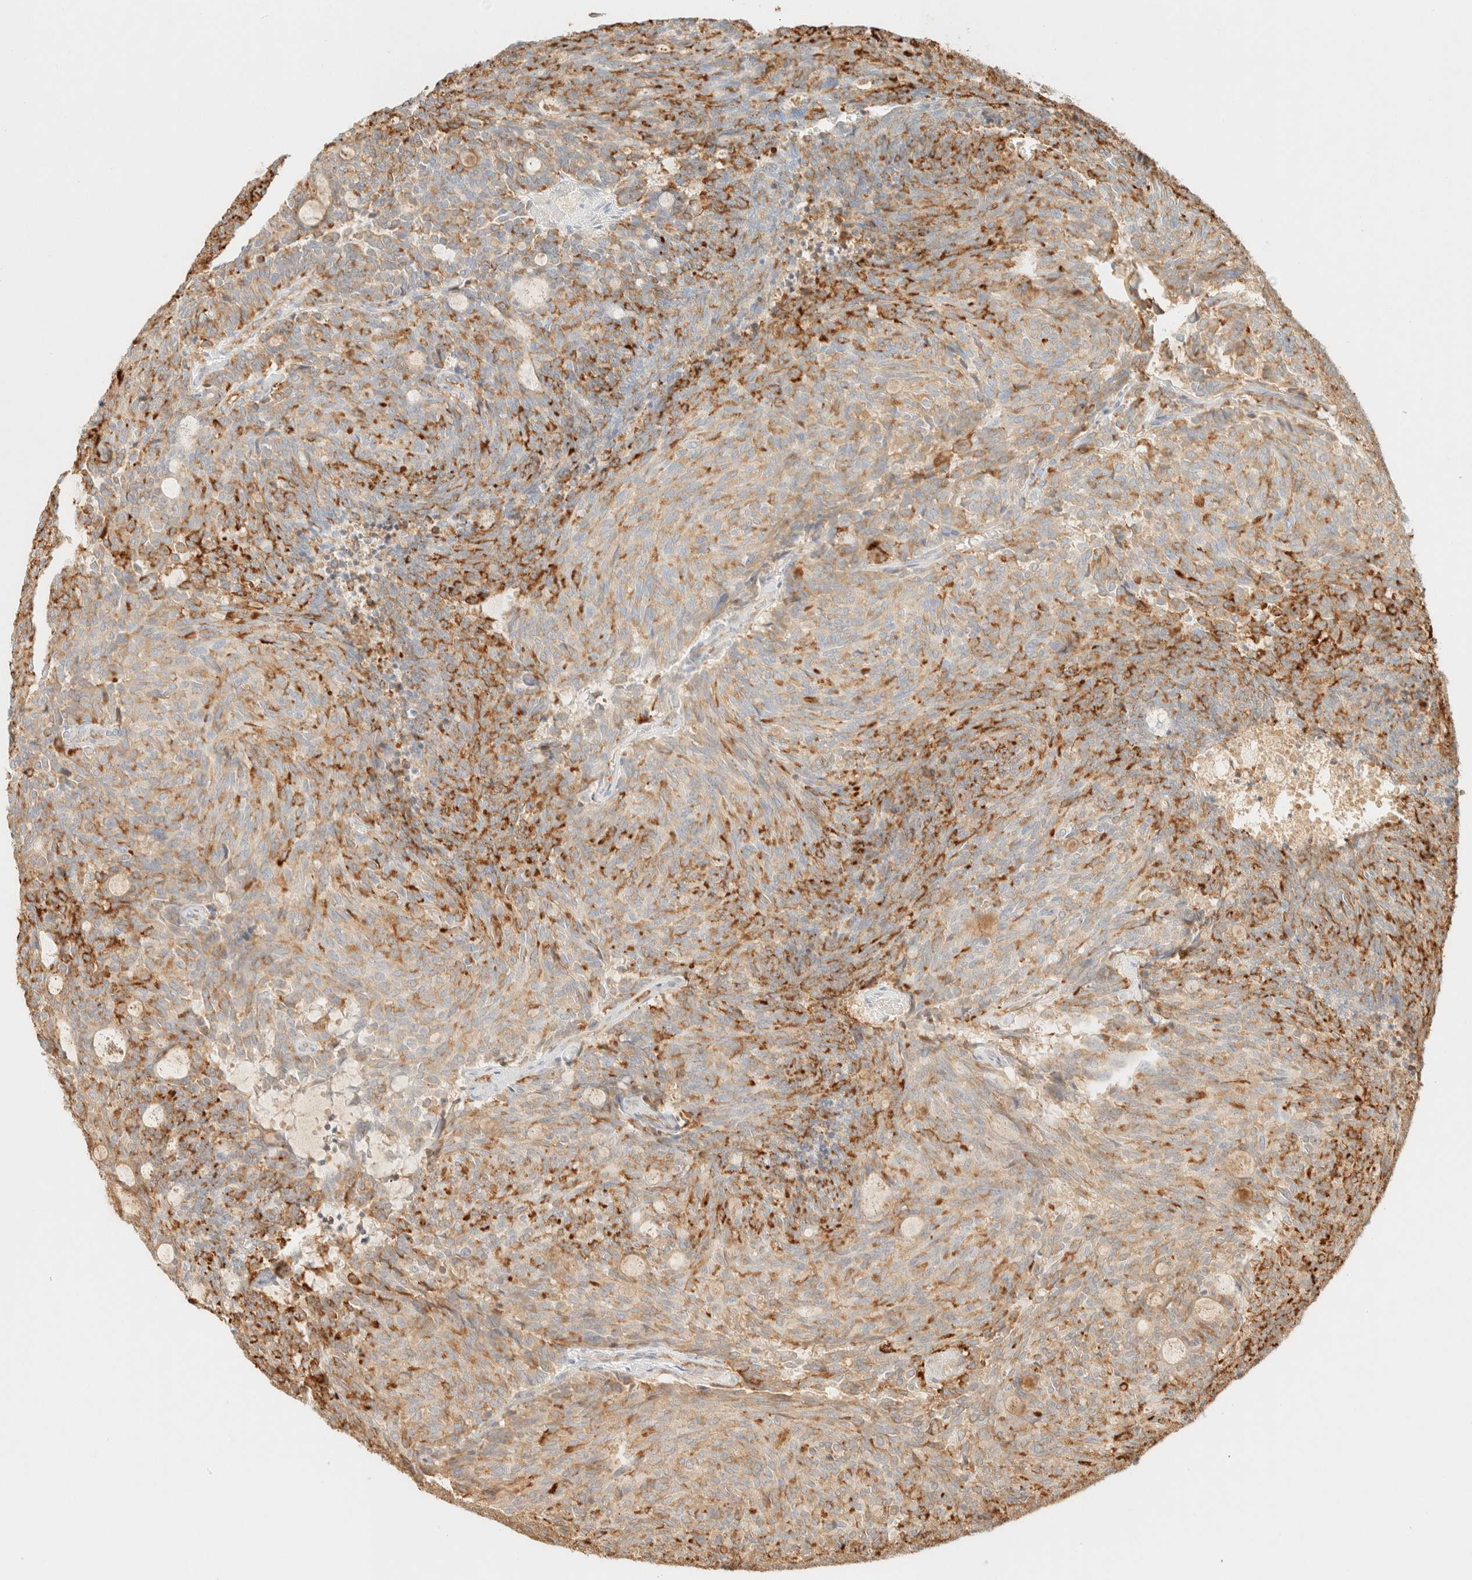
{"staining": {"intensity": "moderate", "quantity": ">75%", "location": "cytoplasmic/membranous"}, "tissue": "carcinoid", "cell_type": "Tumor cells", "image_type": "cancer", "snomed": [{"axis": "morphology", "description": "Carcinoid, malignant, NOS"}, {"axis": "topography", "description": "Pancreas"}], "caption": "Immunohistochemical staining of carcinoid shows medium levels of moderate cytoplasmic/membranous expression in approximately >75% of tumor cells.", "gene": "SPARCL1", "patient": {"sex": "female", "age": 54}}